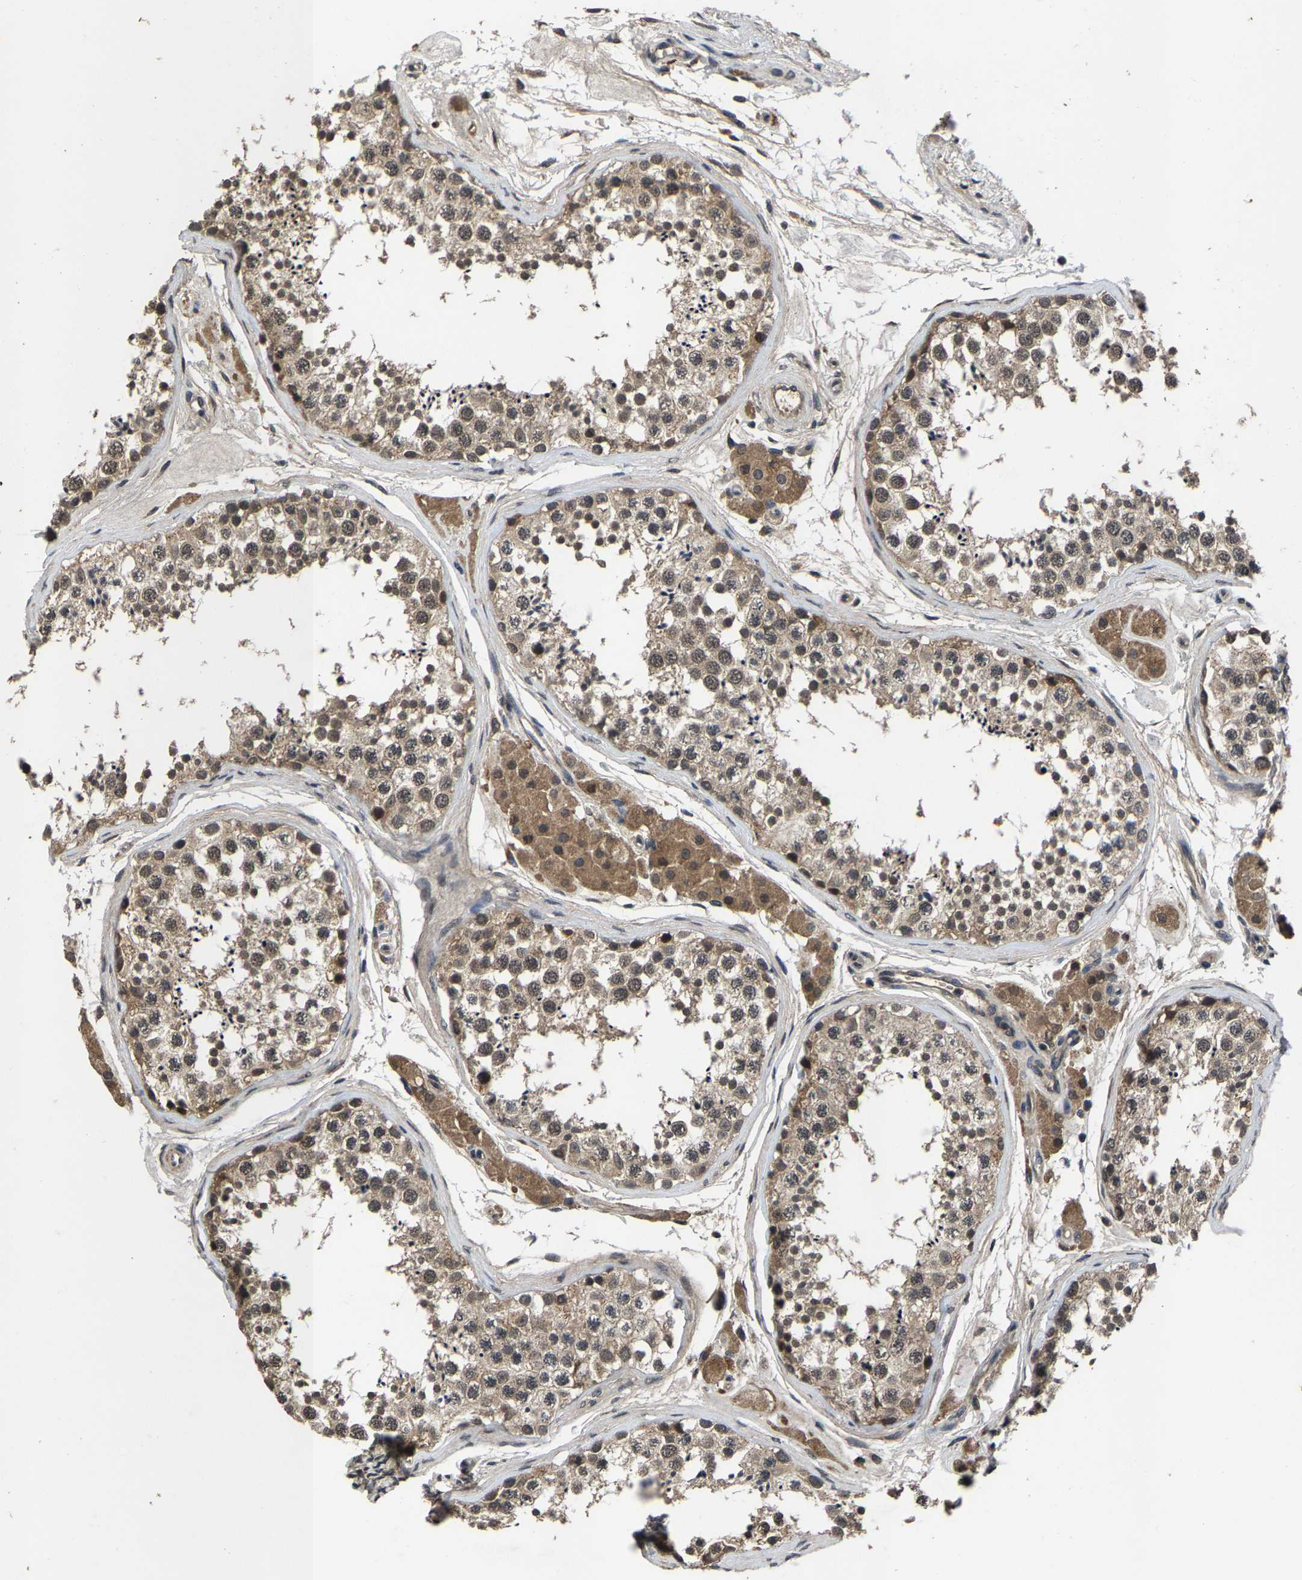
{"staining": {"intensity": "weak", "quantity": ">75%", "location": "cytoplasmic/membranous,nuclear"}, "tissue": "testis", "cell_type": "Cells in seminiferous ducts", "image_type": "normal", "snomed": [{"axis": "morphology", "description": "Normal tissue, NOS"}, {"axis": "topography", "description": "Testis"}], "caption": "Immunohistochemistry (IHC) of benign human testis shows low levels of weak cytoplasmic/membranous,nuclear positivity in about >75% of cells in seminiferous ducts. (Brightfield microscopy of DAB IHC at high magnification).", "gene": "HUWE1", "patient": {"sex": "male", "age": 56}}